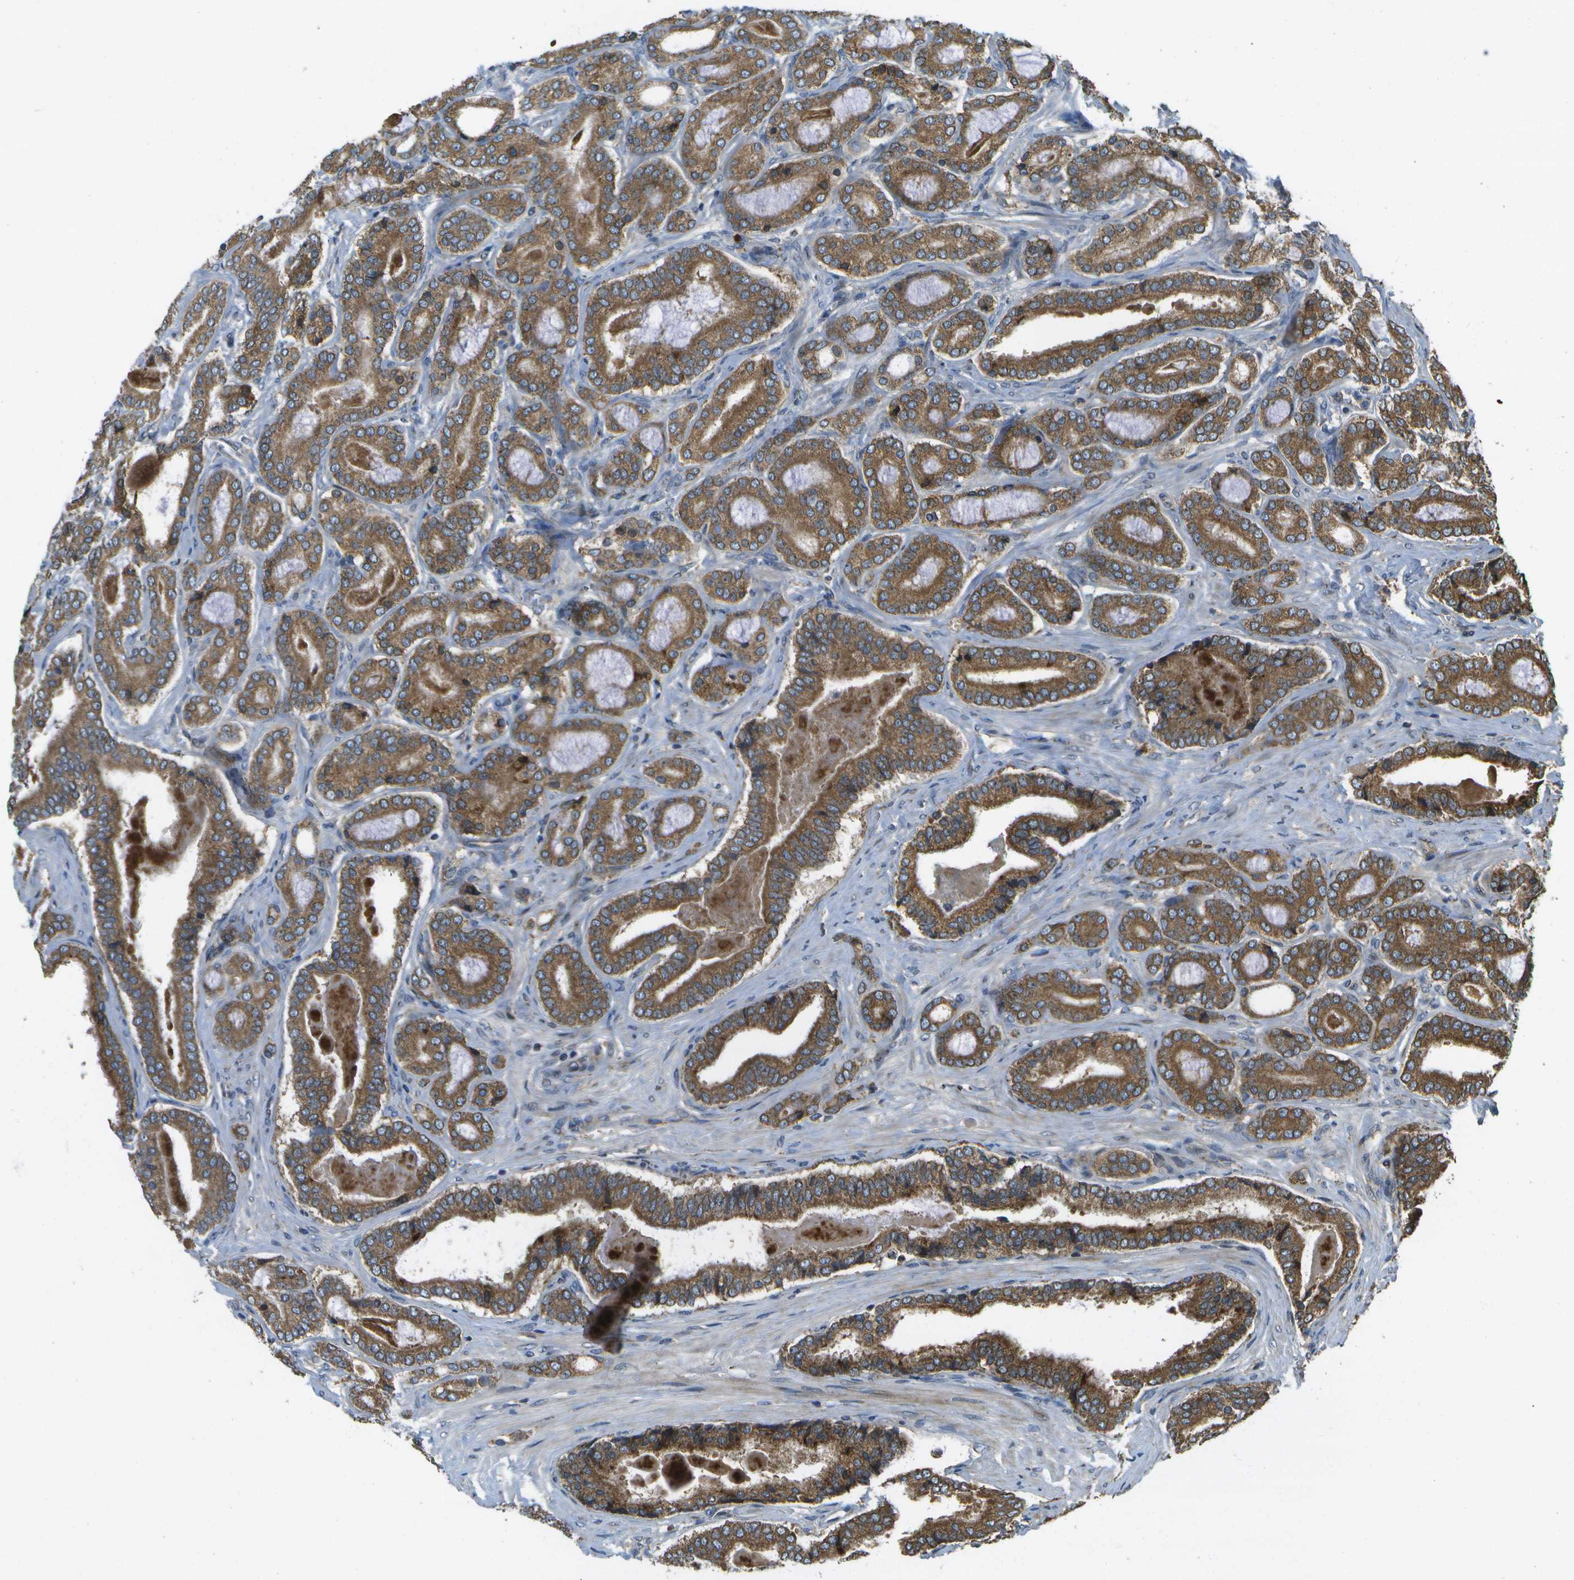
{"staining": {"intensity": "moderate", "quantity": ">75%", "location": "cytoplasmic/membranous"}, "tissue": "prostate cancer", "cell_type": "Tumor cells", "image_type": "cancer", "snomed": [{"axis": "morphology", "description": "Adenocarcinoma, High grade"}, {"axis": "topography", "description": "Prostate"}], "caption": "Human prostate cancer stained with a protein marker reveals moderate staining in tumor cells.", "gene": "HFE", "patient": {"sex": "male", "age": 60}}